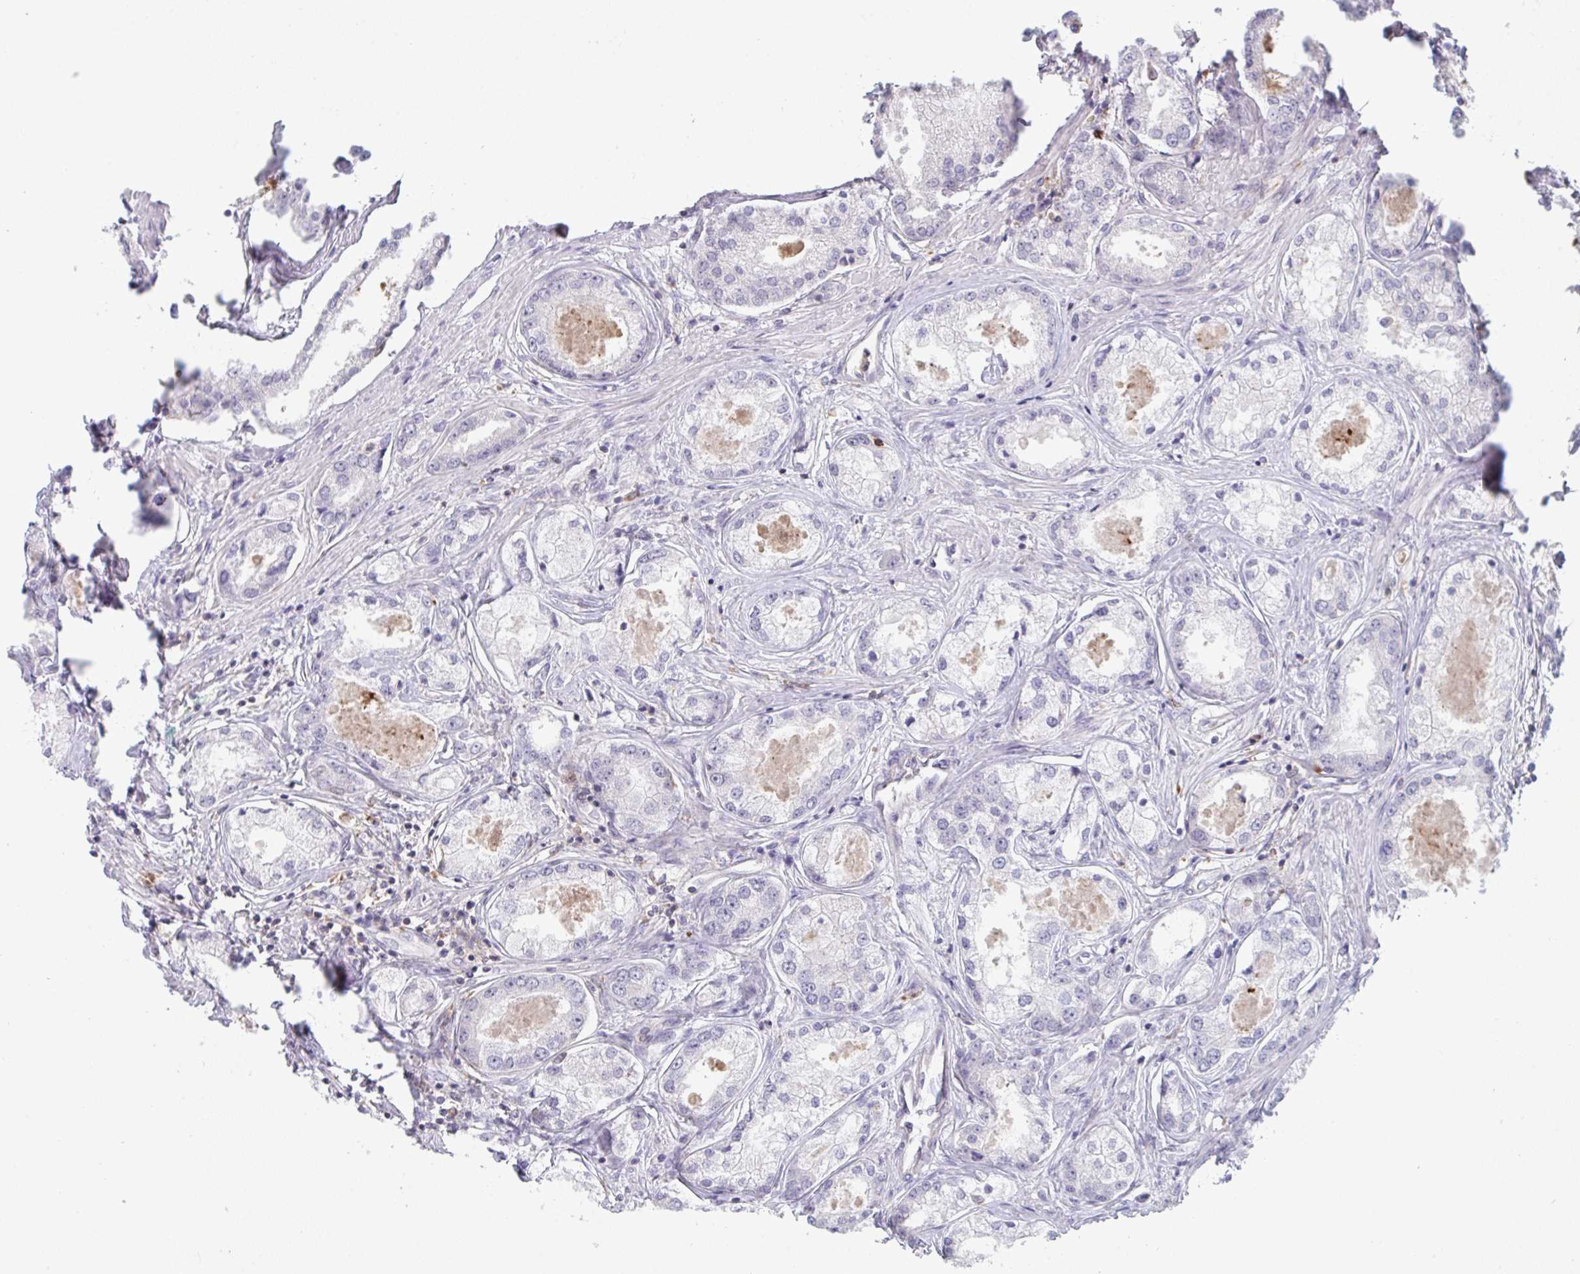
{"staining": {"intensity": "negative", "quantity": "none", "location": "none"}, "tissue": "prostate cancer", "cell_type": "Tumor cells", "image_type": "cancer", "snomed": [{"axis": "morphology", "description": "Adenocarcinoma, Low grade"}, {"axis": "topography", "description": "Prostate"}], "caption": "Immunohistochemical staining of human prostate adenocarcinoma (low-grade) displays no significant staining in tumor cells.", "gene": "DISP2", "patient": {"sex": "male", "age": 68}}